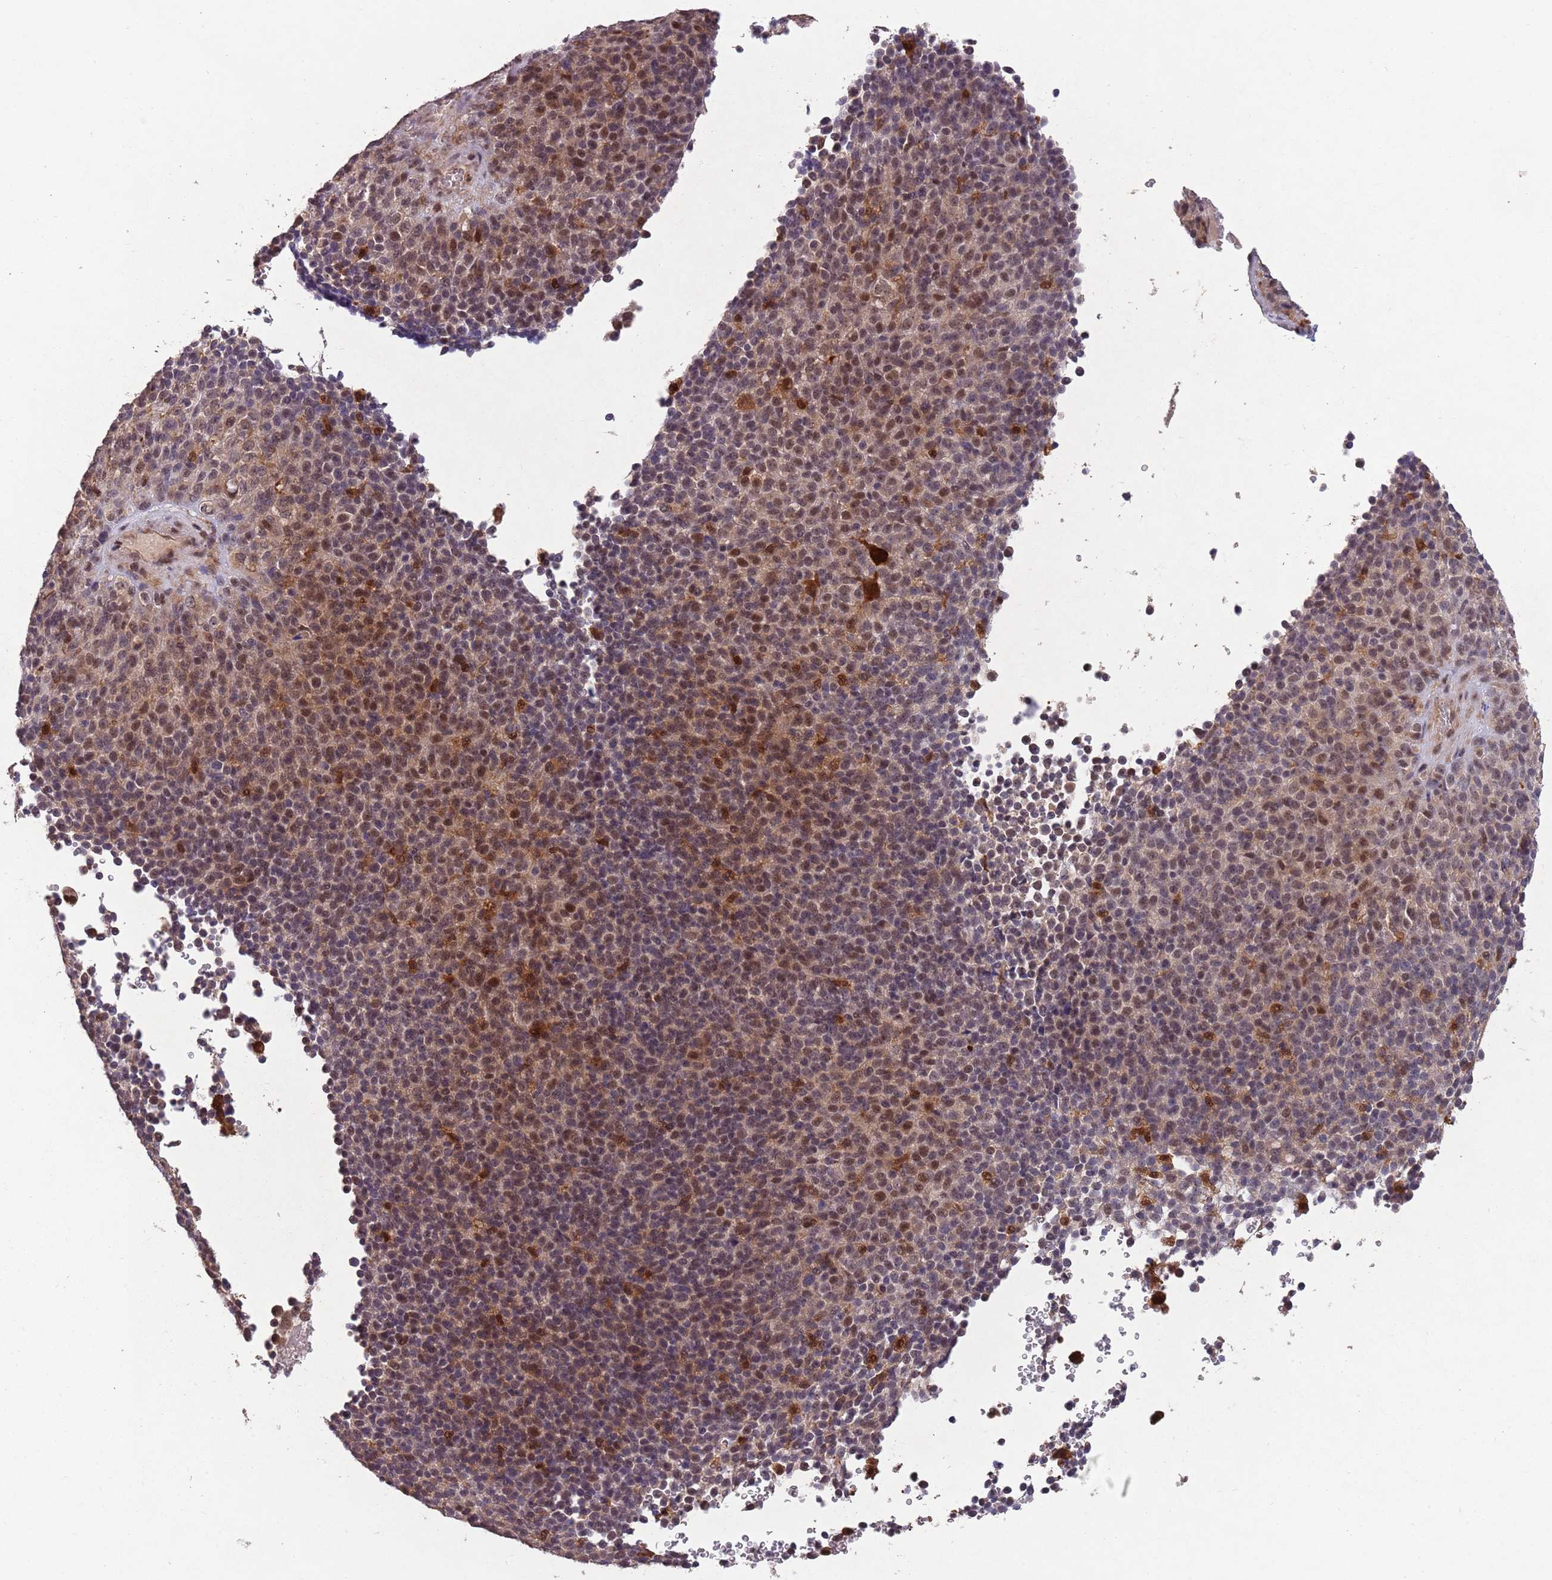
{"staining": {"intensity": "moderate", "quantity": "25%-75%", "location": "cytoplasmic/membranous,nuclear"}, "tissue": "melanoma", "cell_type": "Tumor cells", "image_type": "cancer", "snomed": [{"axis": "morphology", "description": "Malignant melanoma, Metastatic site"}, {"axis": "topography", "description": "Brain"}], "caption": "An immunohistochemistry image of tumor tissue is shown. Protein staining in brown highlights moderate cytoplasmic/membranous and nuclear positivity in melanoma within tumor cells. (DAB (3,3'-diaminobenzidine) = brown stain, brightfield microscopy at high magnification).", "gene": "ZNF639", "patient": {"sex": "female", "age": 56}}